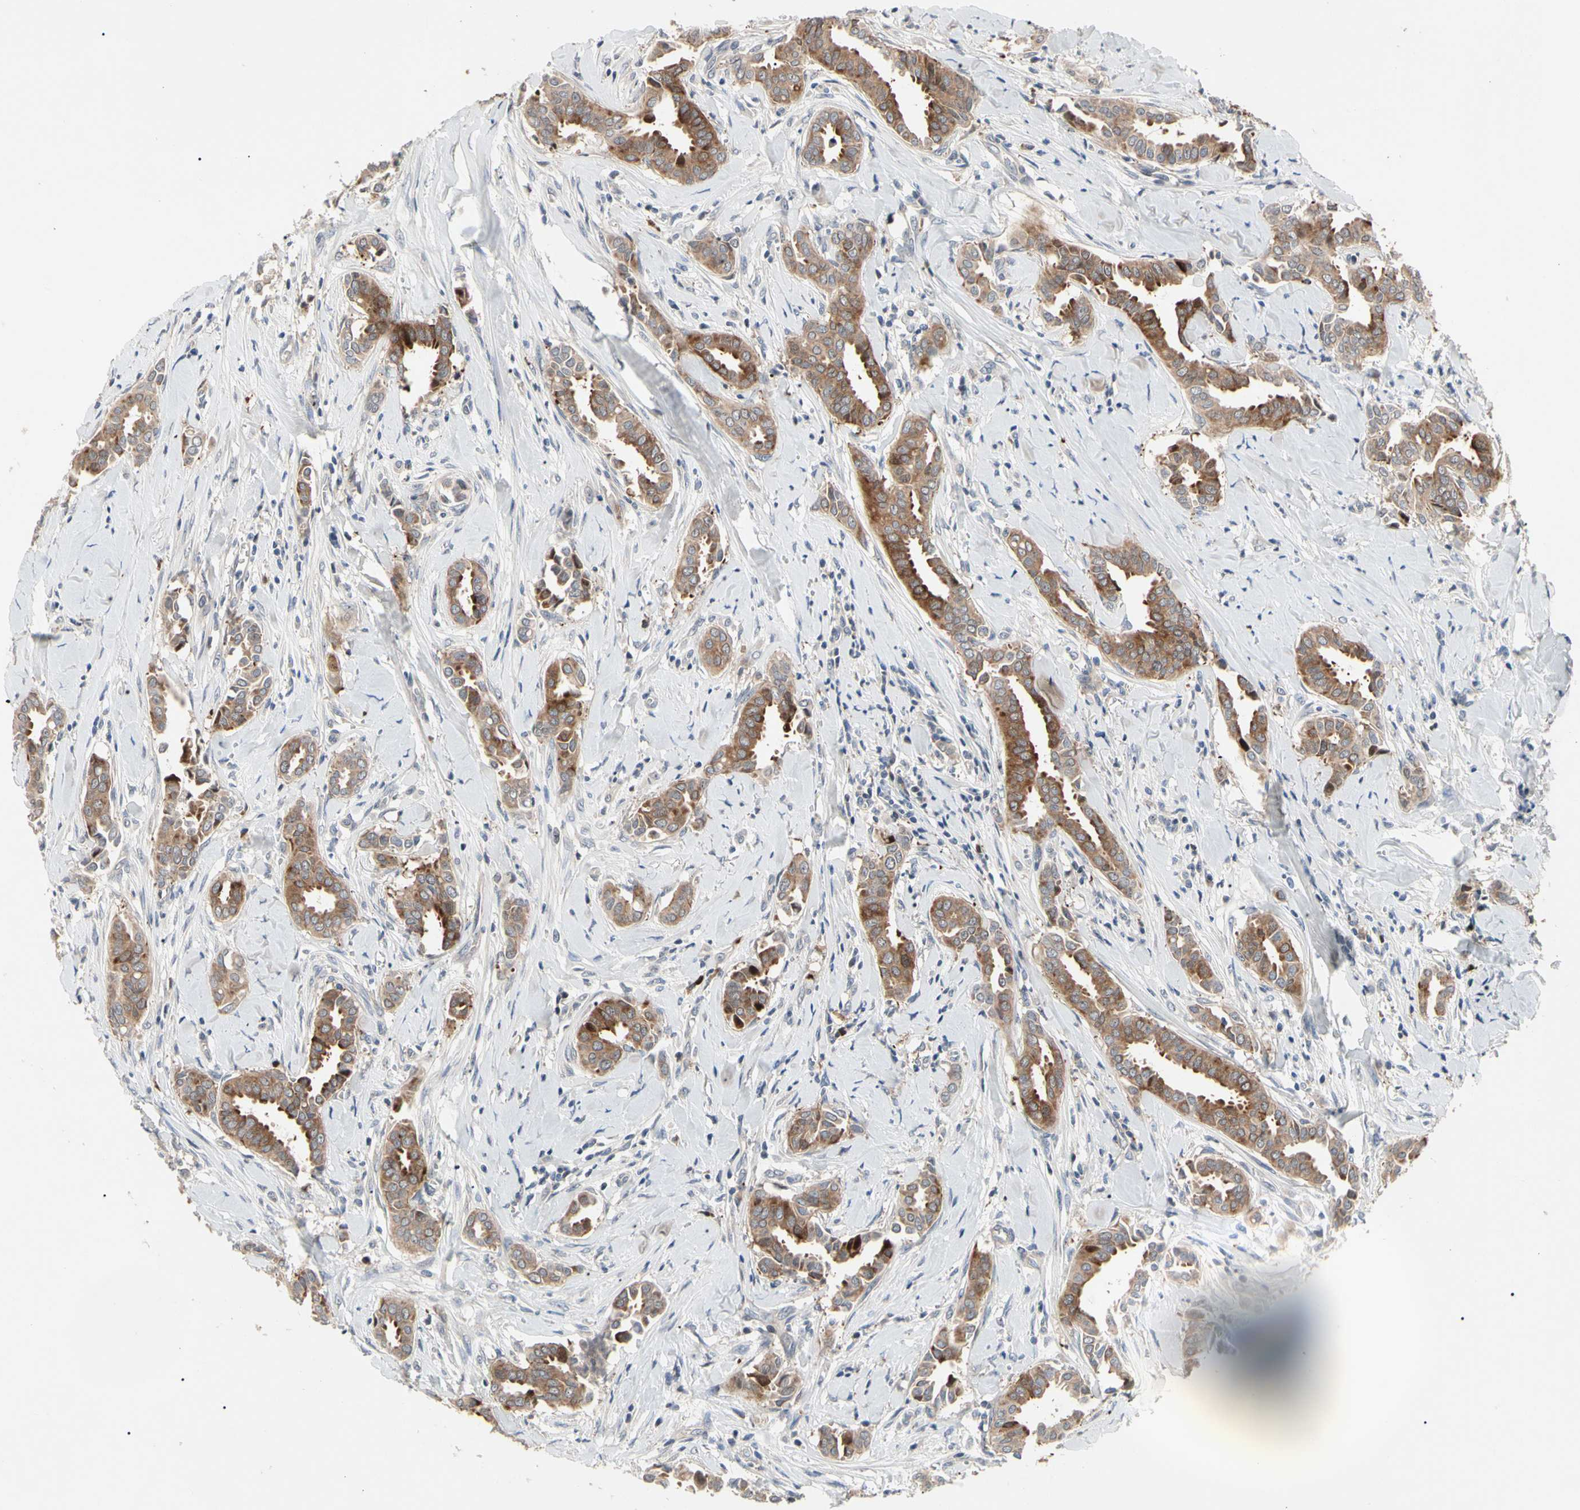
{"staining": {"intensity": "moderate", "quantity": ">75%", "location": "cytoplasmic/membranous"}, "tissue": "head and neck cancer", "cell_type": "Tumor cells", "image_type": "cancer", "snomed": [{"axis": "morphology", "description": "Adenocarcinoma, NOS"}, {"axis": "topography", "description": "Salivary gland"}, {"axis": "topography", "description": "Head-Neck"}], "caption": "Immunohistochemistry (IHC) of head and neck cancer (adenocarcinoma) reveals medium levels of moderate cytoplasmic/membranous positivity in approximately >75% of tumor cells.", "gene": "HMGCR", "patient": {"sex": "female", "age": 59}}